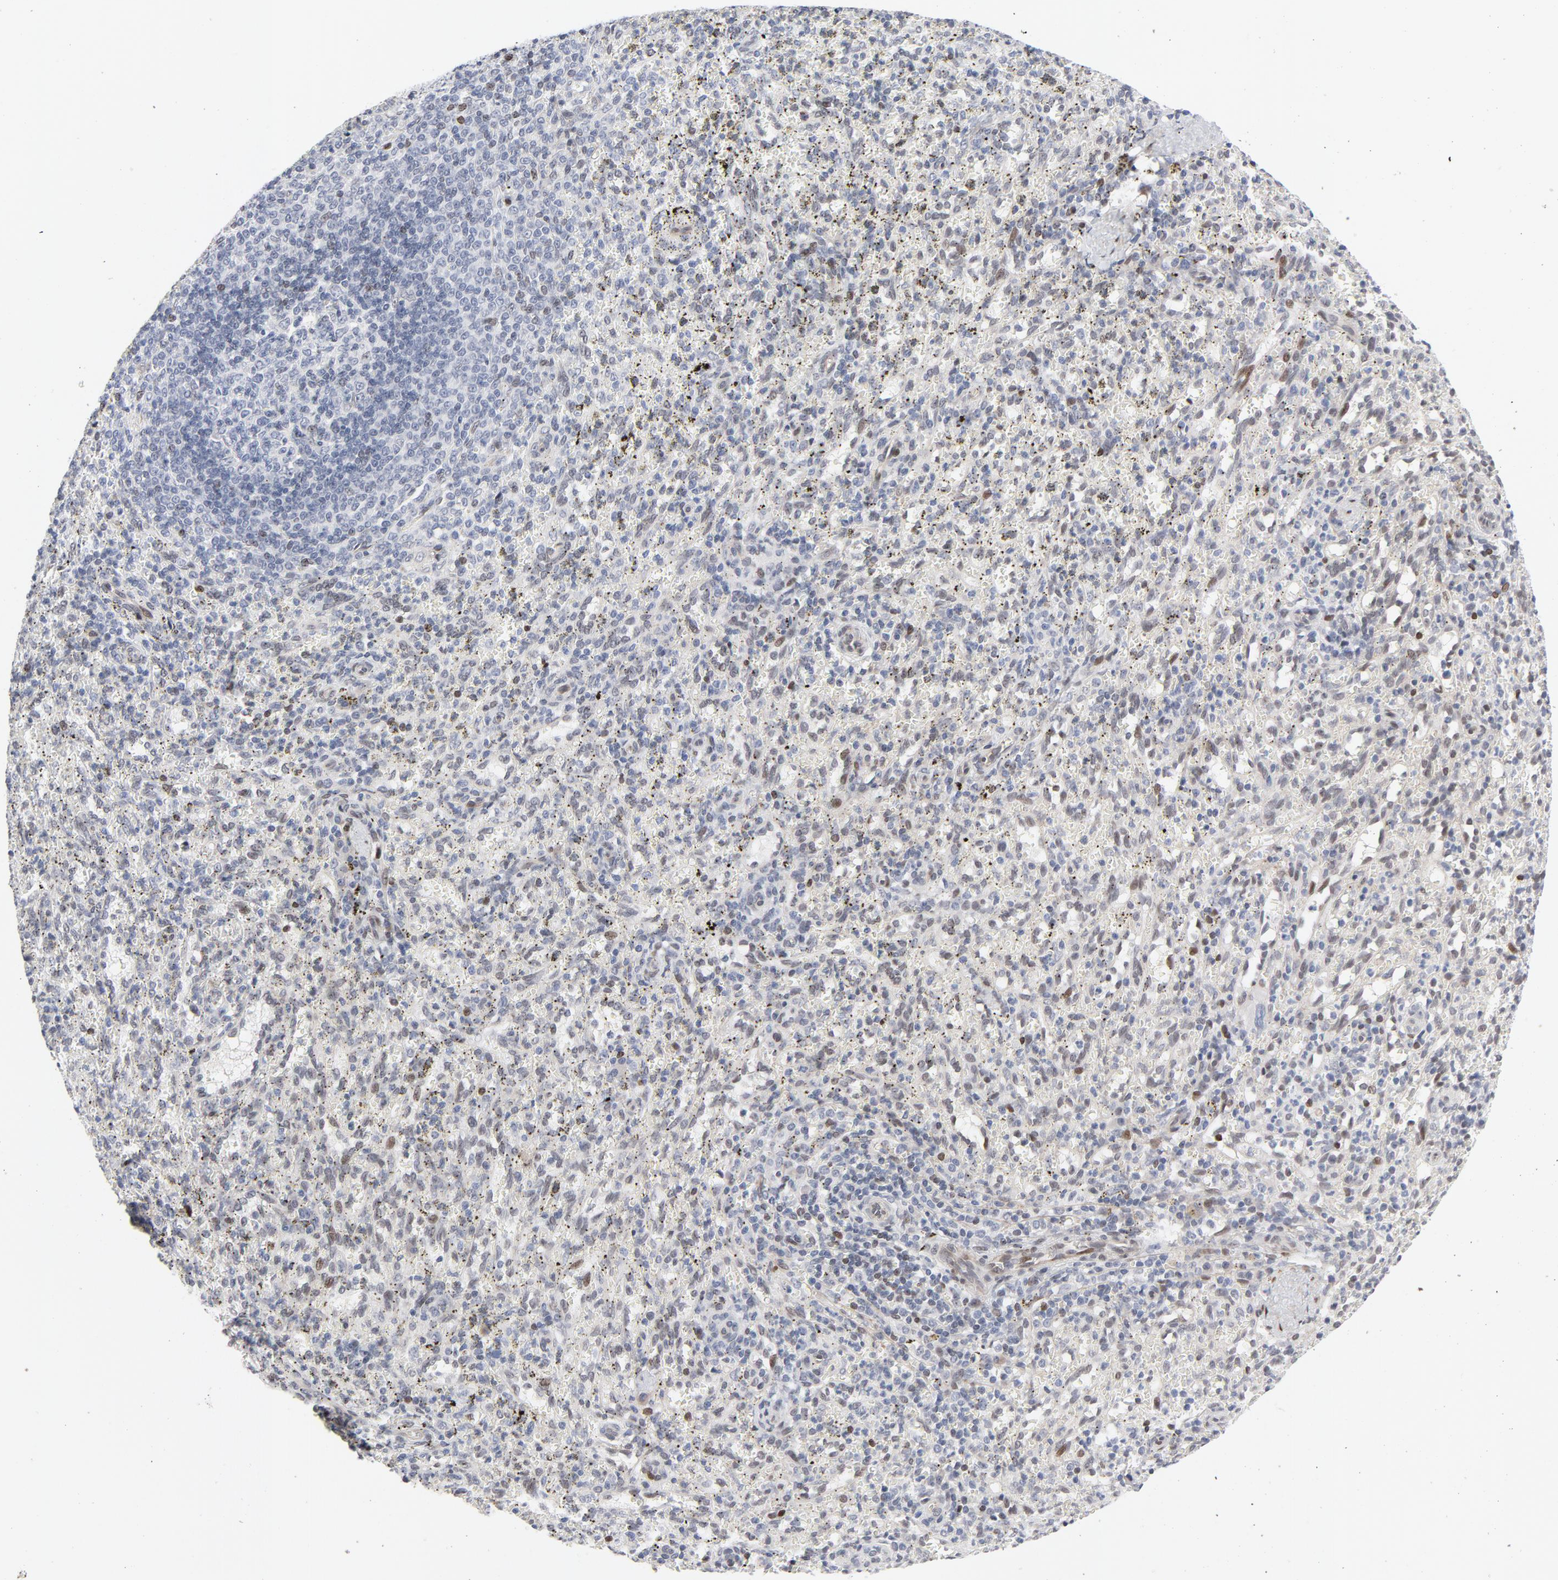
{"staining": {"intensity": "moderate", "quantity": "<25%", "location": "nuclear"}, "tissue": "spleen", "cell_type": "Cells in red pulp", "image_type": "normal", "snomed": [{"axis": "morphology", "description": "Normal tissue, NOS"}, {"axis": "topography", "description": "Spleen"}], "caption": "Approximately <25% of cells in red pulp in normal spleen show moderate nuclear protein expression as visualized by brown immunohistochemical staining.", "gene": "NFIC", "patient": {"sex": "female", "age": 10}}